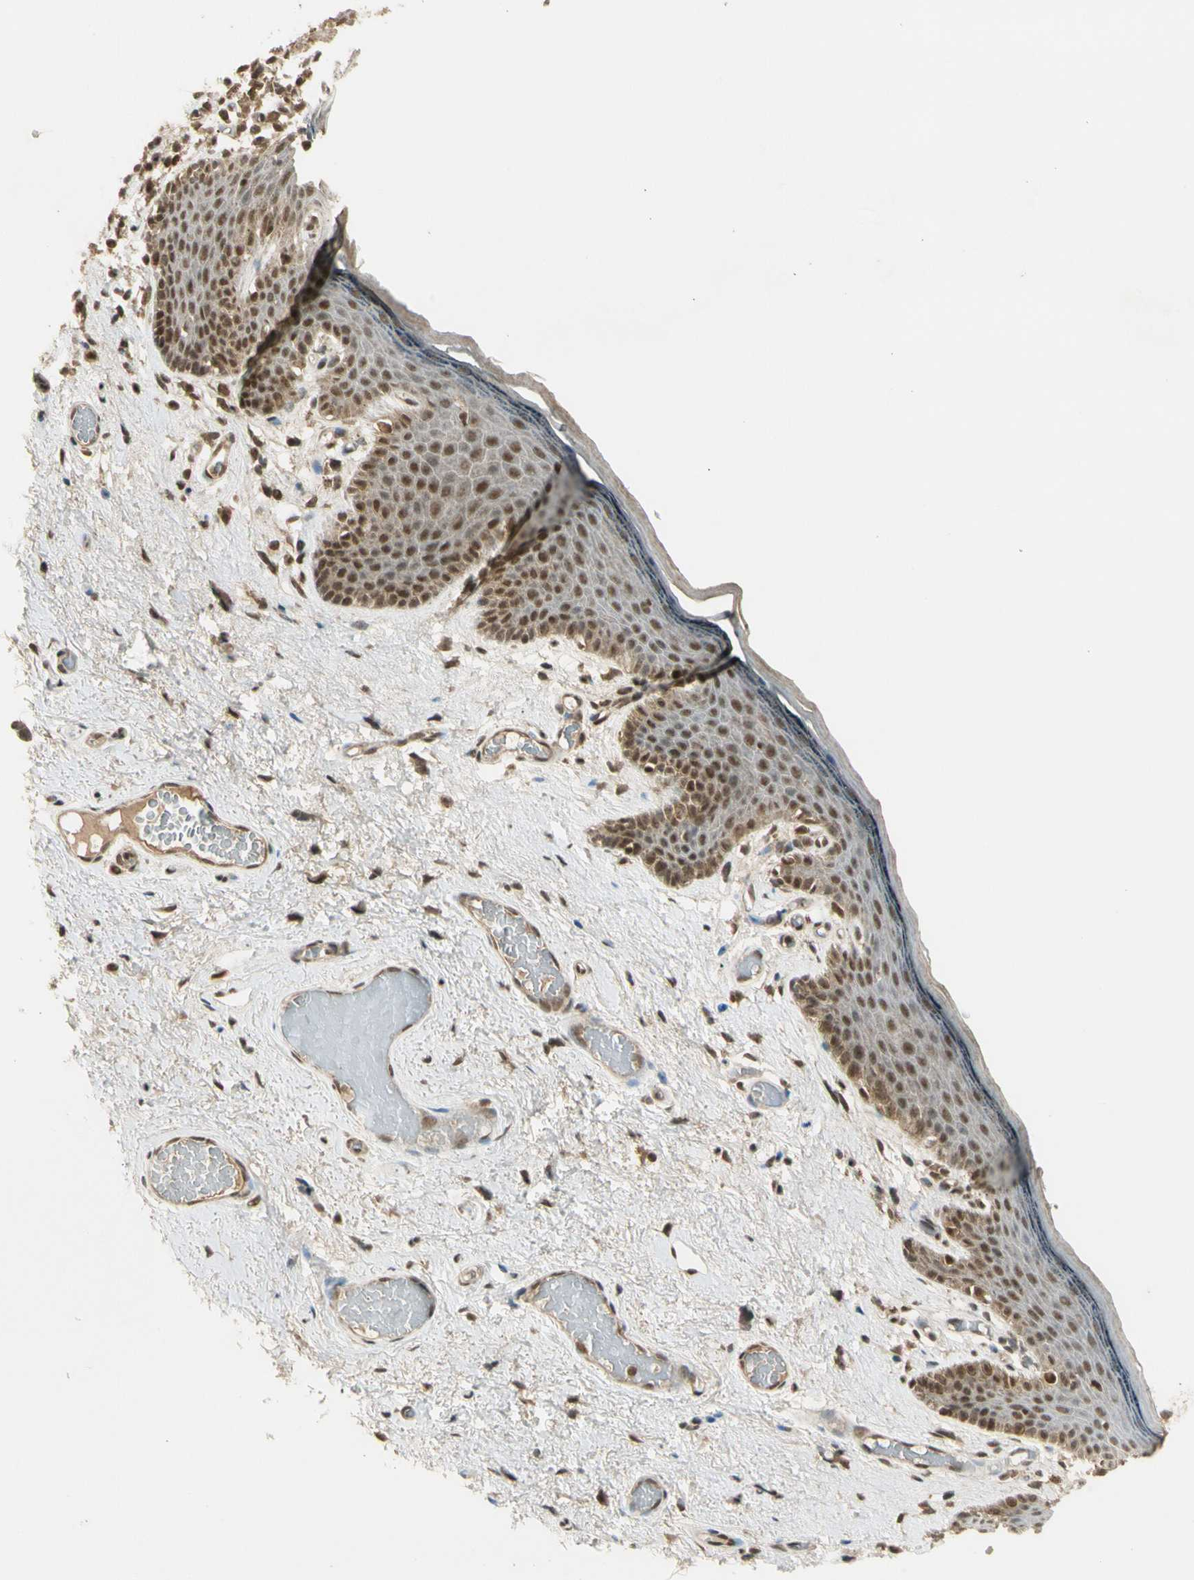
{"staining": {"intensity": "moderate", "quantity": ">75%", "location": "cytoplasmic/membranous,nuclear"}, "tissue": "skin", "cell_type": "Epidermal cells", "image_type": "normal", "snomed": [{"axis": "morphology", "description": "Normal tissue, NOS"}, {"axis": "topography", "description": "Vulva"}], "caption": "Approximately >75% of epidermal cells in unremarkable human skin exhibit moderate cytoplasmic/membranous,nuclear protein staining as visualized by brown immunohistochemical staining.", "gene": "ZNF135", "patient": {"sex": "female", "age": 54}}